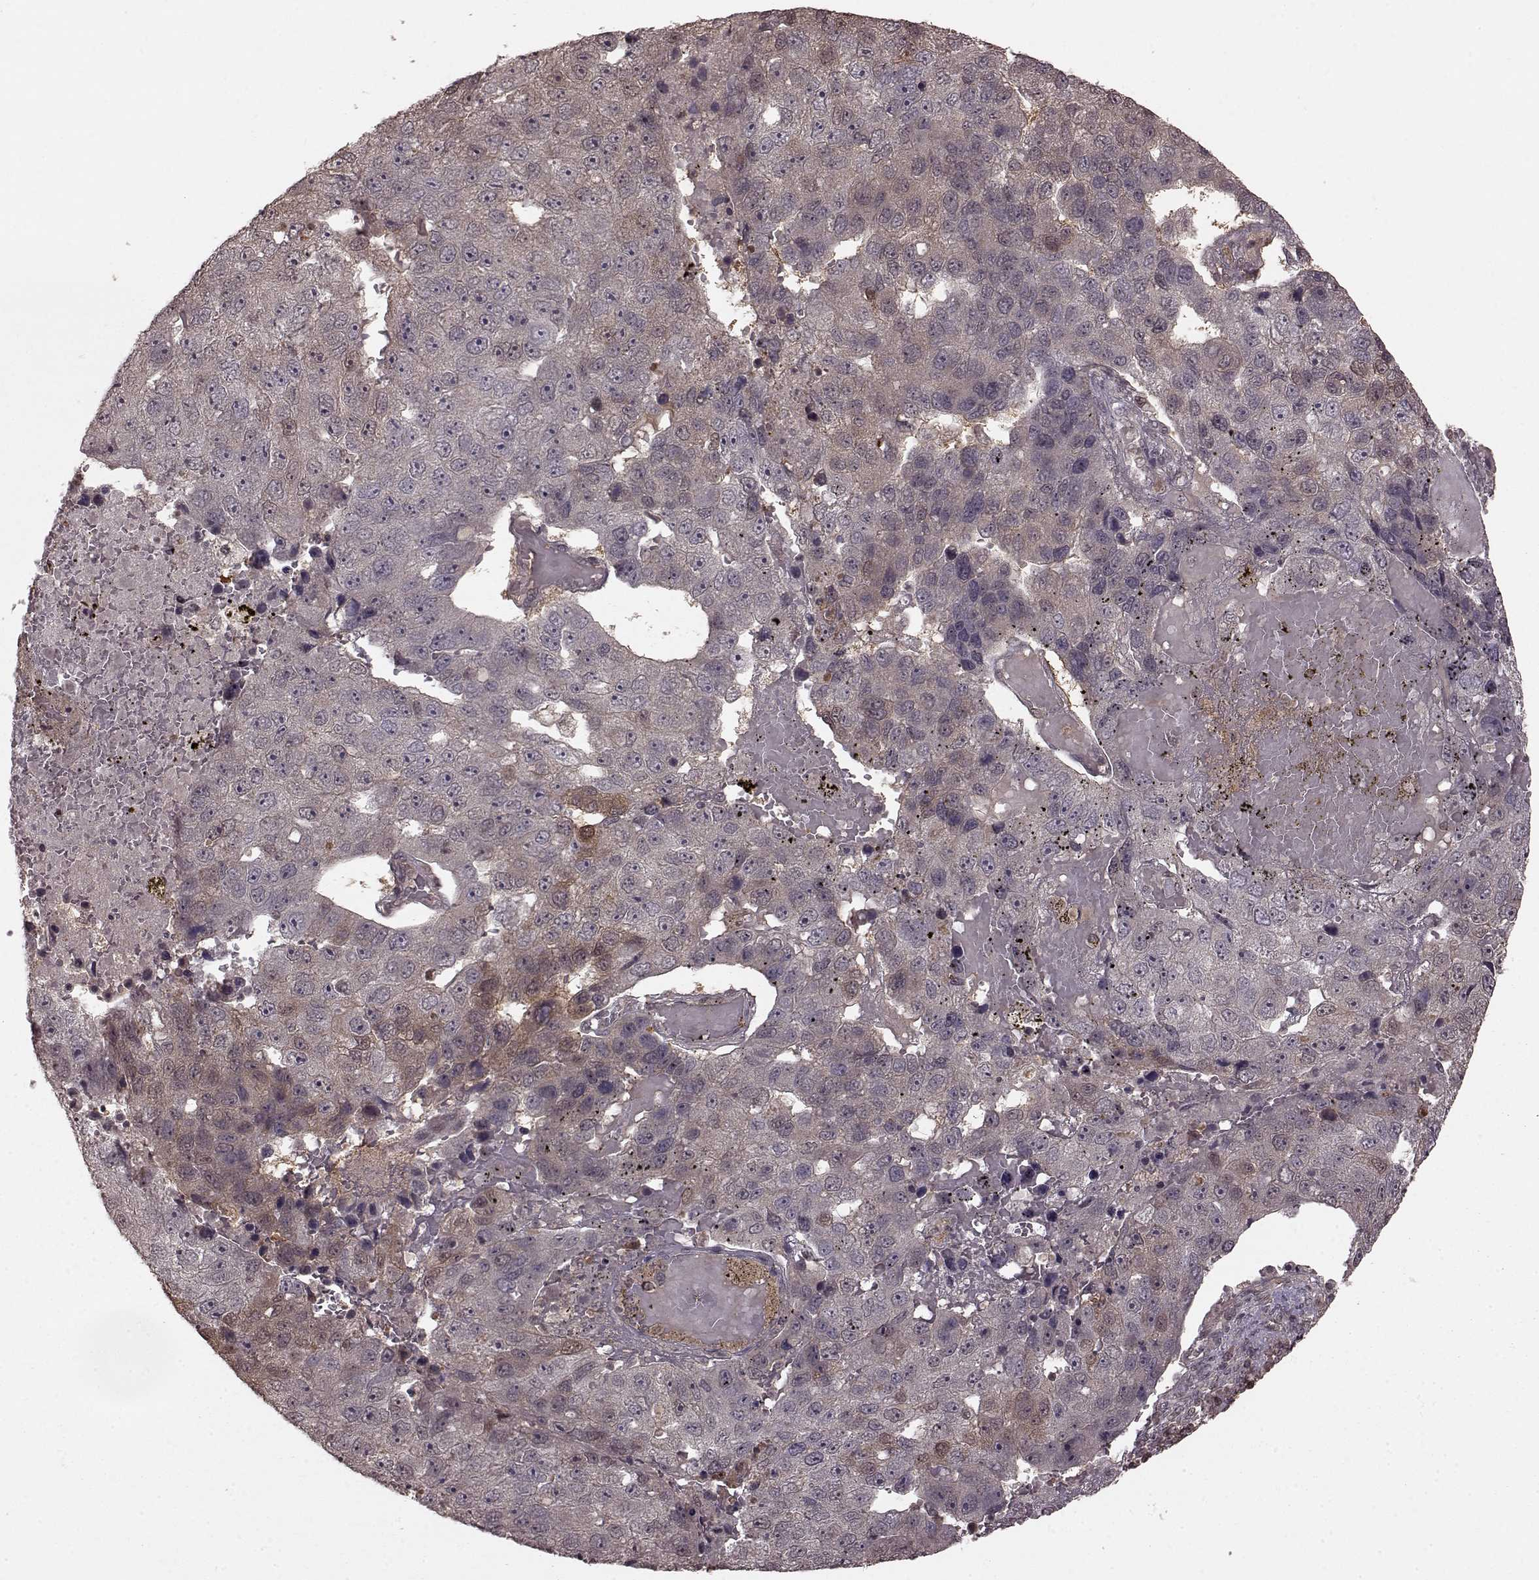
{"staining": {"intensity": "weak", "quantity": "25%-75%", "location": "cytoplasmic/membranous"}, "tissue": "pancreatic cancer", "cell_type": "Tumor cells", "image_type": "cancer", "snomed": [{"axis": "morphology", "description": "Adenocarcinoma, NOS"}, {"axis": "topography", "description": "Pancreas"}], "caption": "Adenocarcinoma (pancreatic) stained for a protein (brown) demonstrates weak cytoplasmic/membranous positive staining in approximately 25%-75% of tumor cells.", "gene": "GSS", "patient": {"sex": "female", "age": 61}}